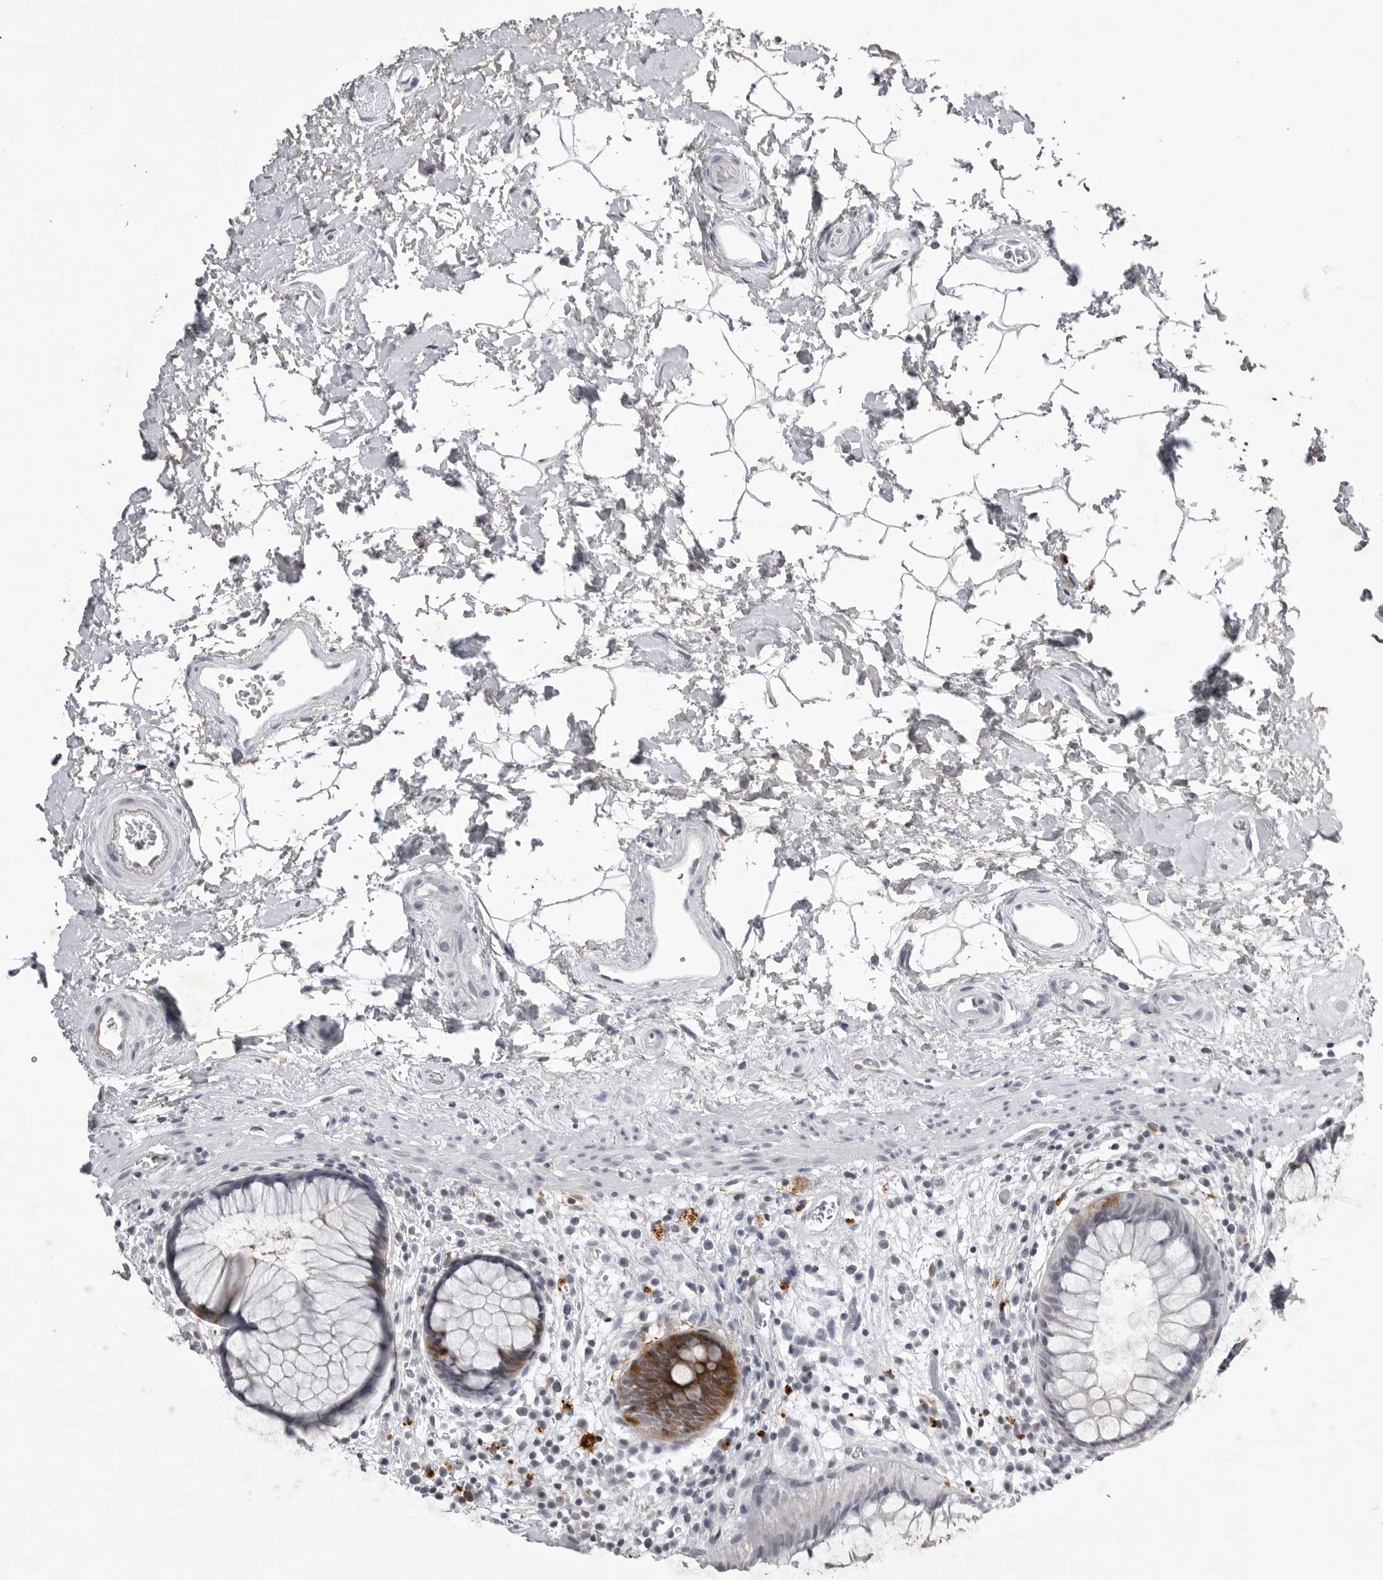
{"staining": {"intensity": "strong", "quantity": "25%-75%", "location": "cytoplasmic/membranous"}, "tissue": "rectum", "cell_type": "Glandular cells", "image_type": "normal", "snomed": [{"axis": "morphology", "description": "Normal tissue, NOS"}, {"axis": "topography", "description": "Rectum"}], "caption": "A brown stain shows strong cytoplasmic/membranous positivity of a protein in glandular cells of benign rectum. (DAB IHC with brightfield microscopy, high magnification).", "gene": "RRM1", "patient": {"sex": "male", "age": 51}}